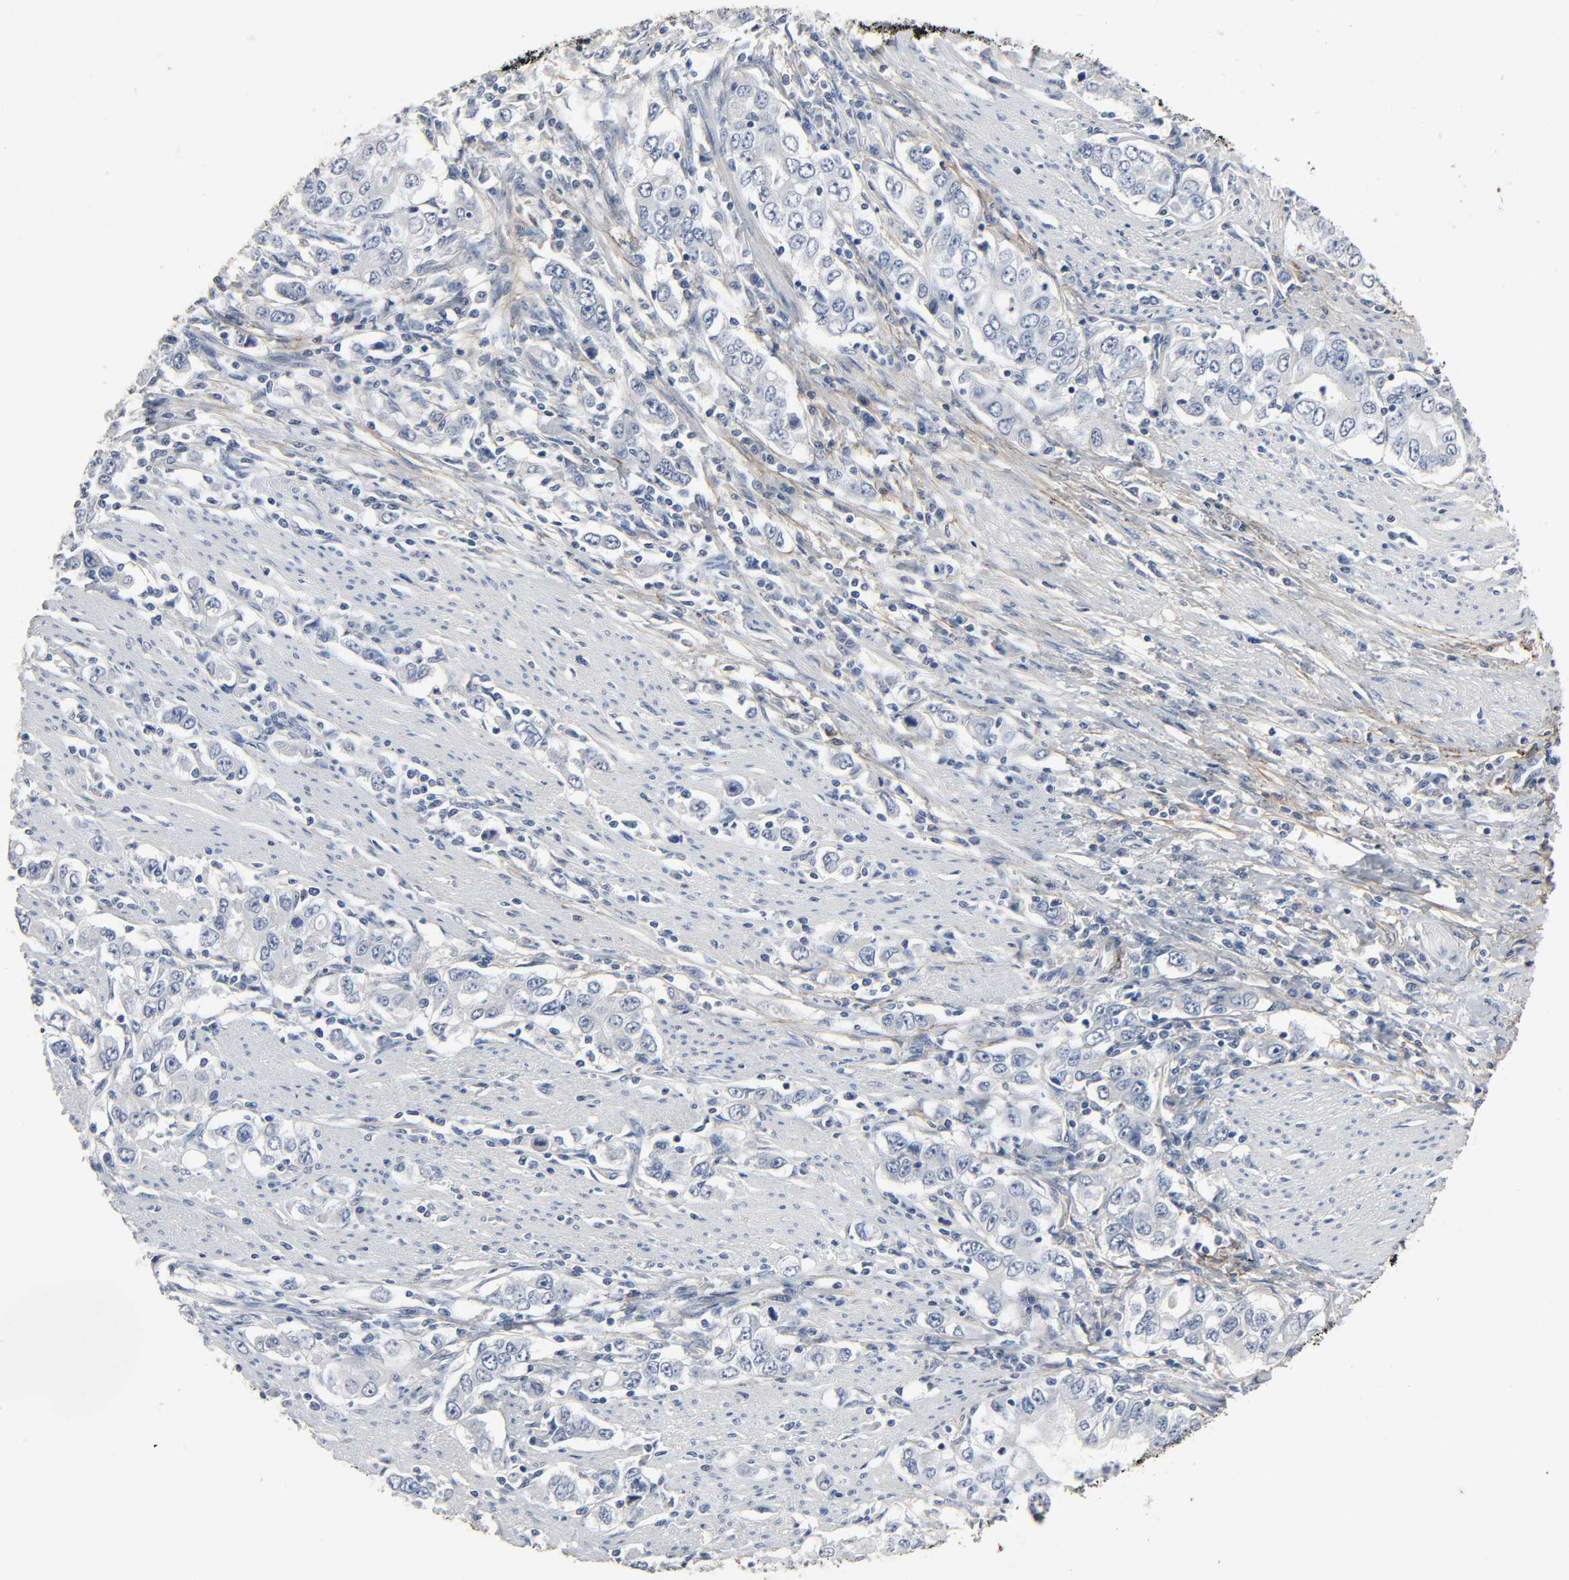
{"staining": {"intensity": "negative", "quantity": "none", "location": "none"}, "tissue": "stomach cancer", "cell_type": "Tumor cells", "image_type": "cancer", "snomed": [{"axis": "morphology", "description": "Adenocarcinoma, NOS"}, {"axis": "topography", "description": "Stomach, lower"}], "caption": "Image shows no significant protein expression in tumor cells of adenocarcinoma (stomach). (Brightfield microscopy of DAB (3,3'-diaminobenzidine) IHC at high magnification).", "gene": "FBLN5", "patient": {"sex": "female", "age": 72}}